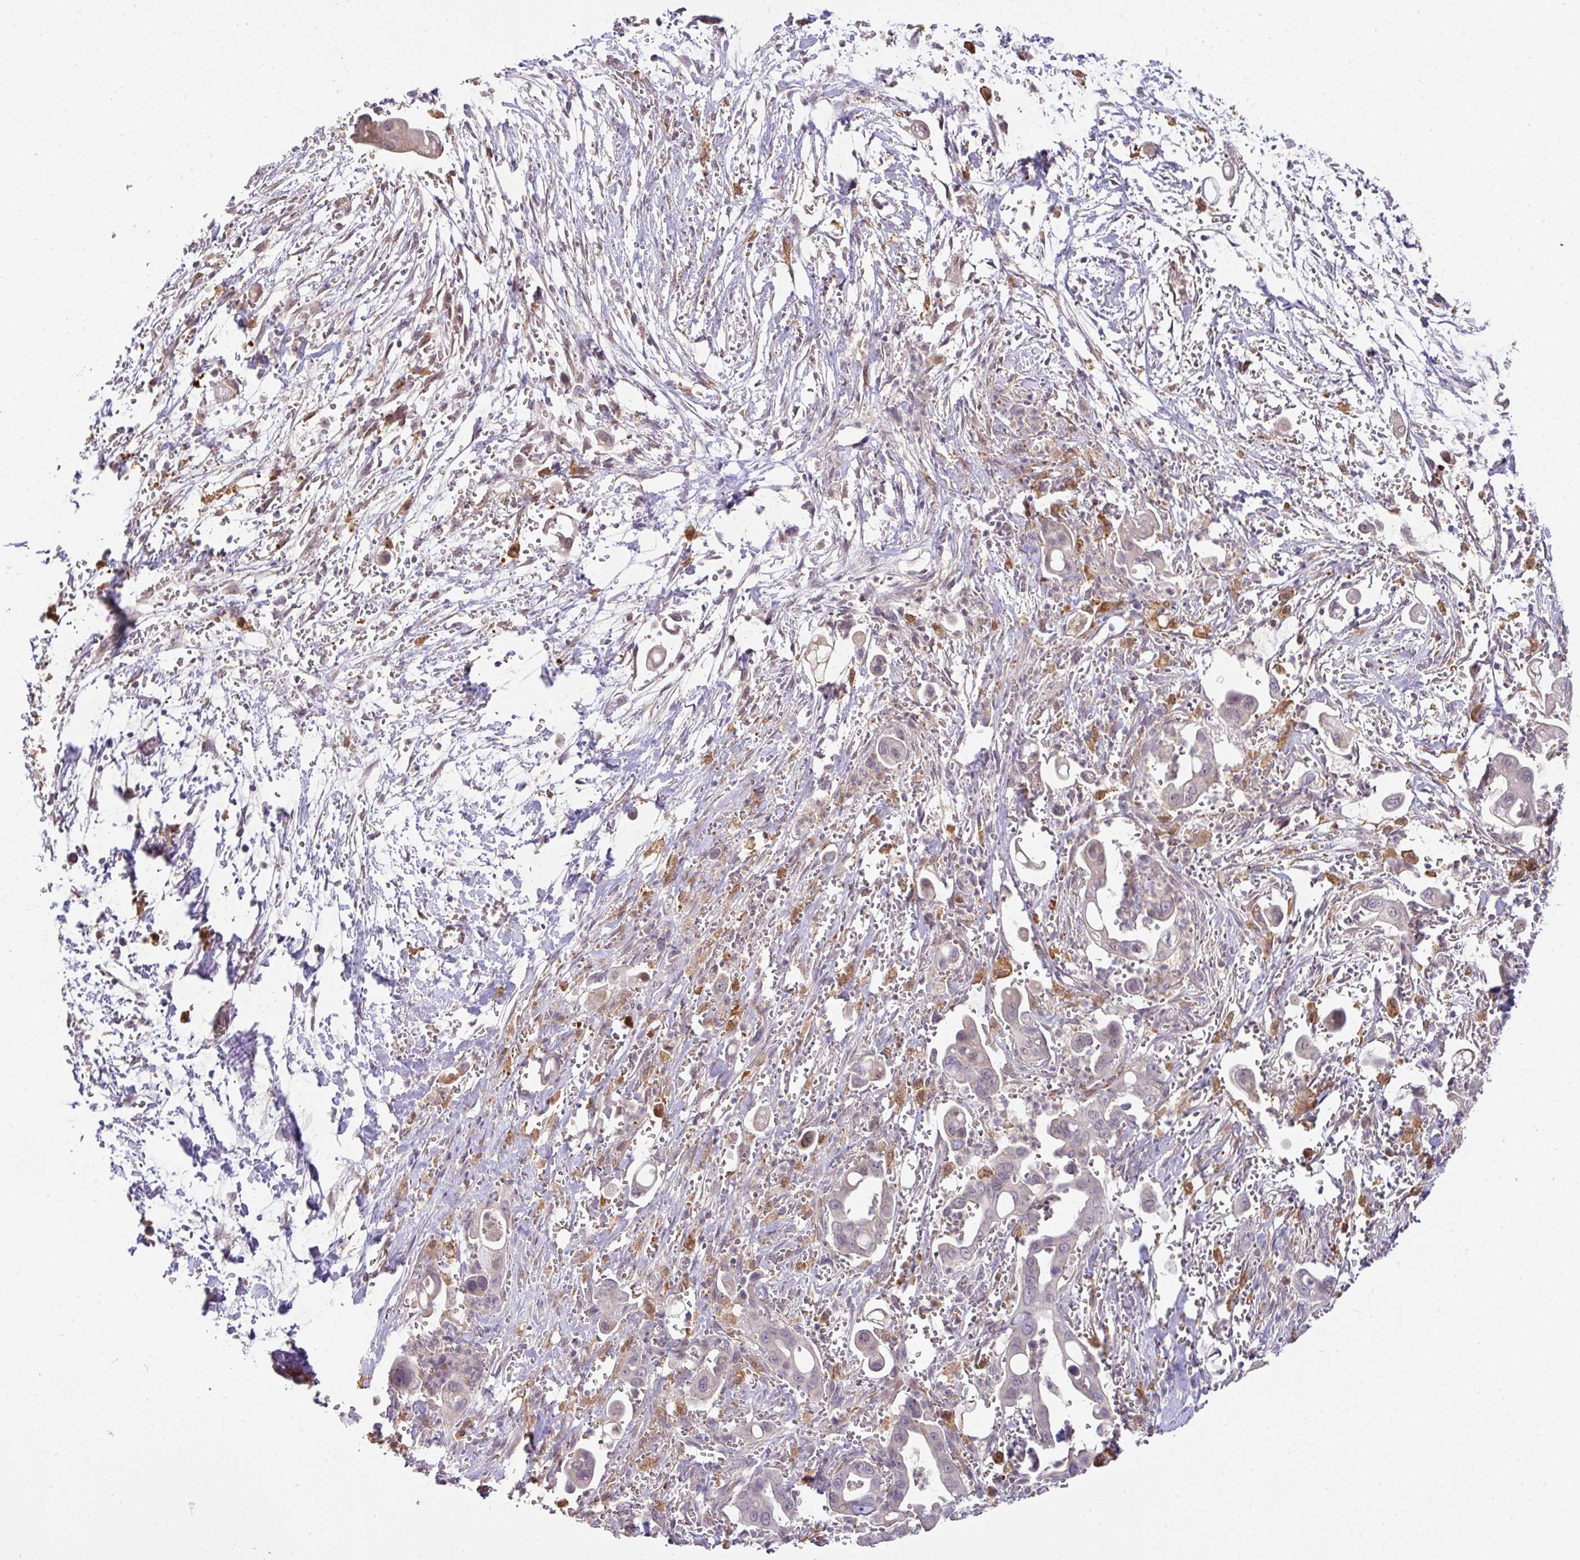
{"staining": {"intensity": "weak", "quantity": "<25%", "location": "cytoplasmic/membranous"}, "tissue": "pancreatic cancer", "cell_type": "Tumor cells", "image_type": "cancer", "snomed": [{"axis": "morphology", "description": "Adenocarcinoma, NOS"}, {"axis": "topography", "description": "Pancreas"}], "caption": "Immunohistochemistry (IHC) histopathology image of neoplastic tissue: pancreatic adenocarcinoma stained with DAB (3,3'-diaminobenzidine) exhibits no significant protein expression in tumor cells. The staining is performed using DAB (3,3'-diaminobenzidine) brown chromogen with nuclei counter-stained in using hematoxylin.", "gene": "GCNT7", "patient": {"sex": "male", "age": 61}}